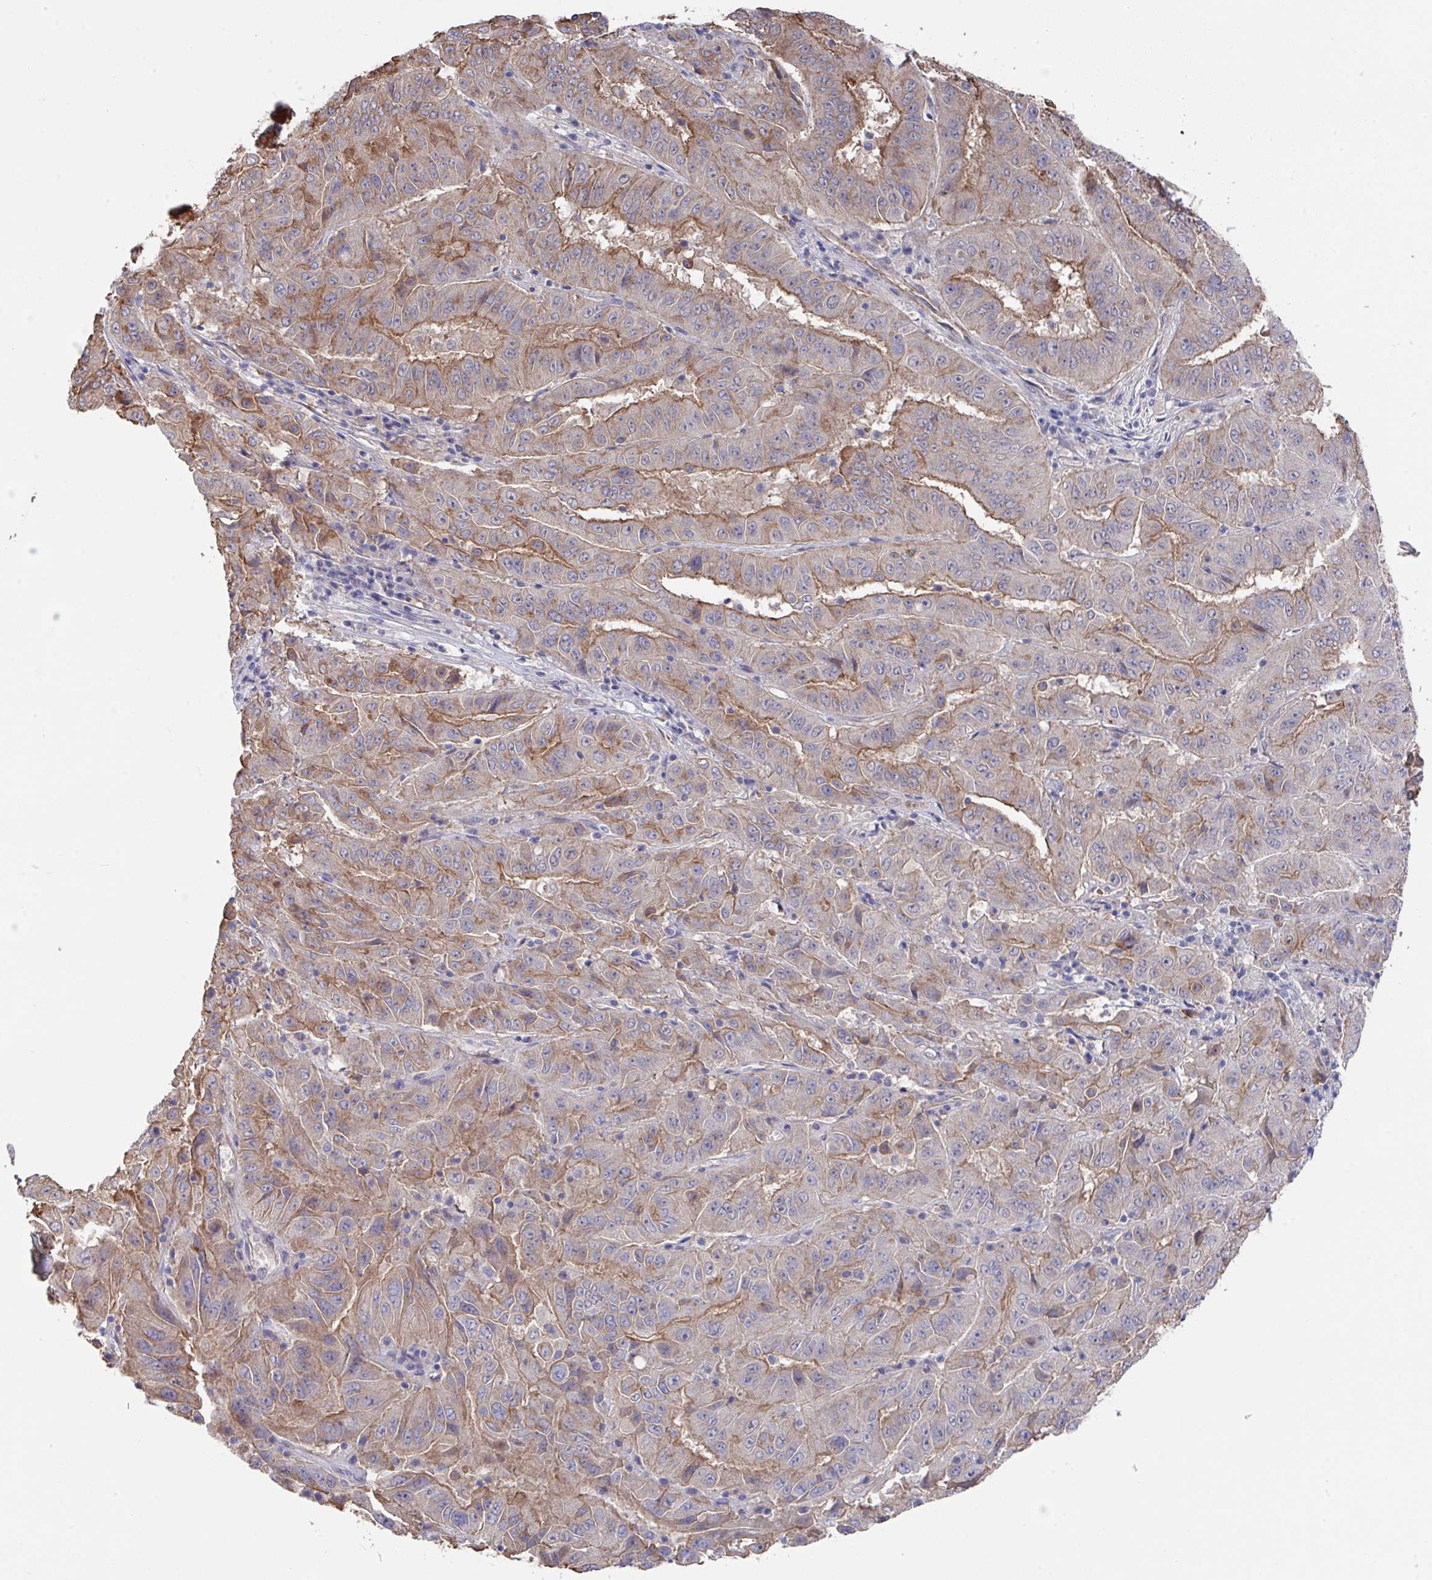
{"staining": {"intensity": "moderate", "quantity": "25%-75%", "location": "cytoplasmic/membranous"}, "tissue": "pancreatic cancer", "cell_type": "Tumor cells", "image_type": "cancer", "snomed": [{"axis": "morphology", "description": "Adenocarcinoma, NOS"}, {"axis": "topography", "description": "Pancreas"}], "caption": "Pancreatic adenocarcinoma stained for a protein (brown) shows moderate cytoplasmic/membranous positive positivity in about 25%-75% of tumor cells.", "gene": "PRR5", "patient": {"sex": "male", "age": 63}}